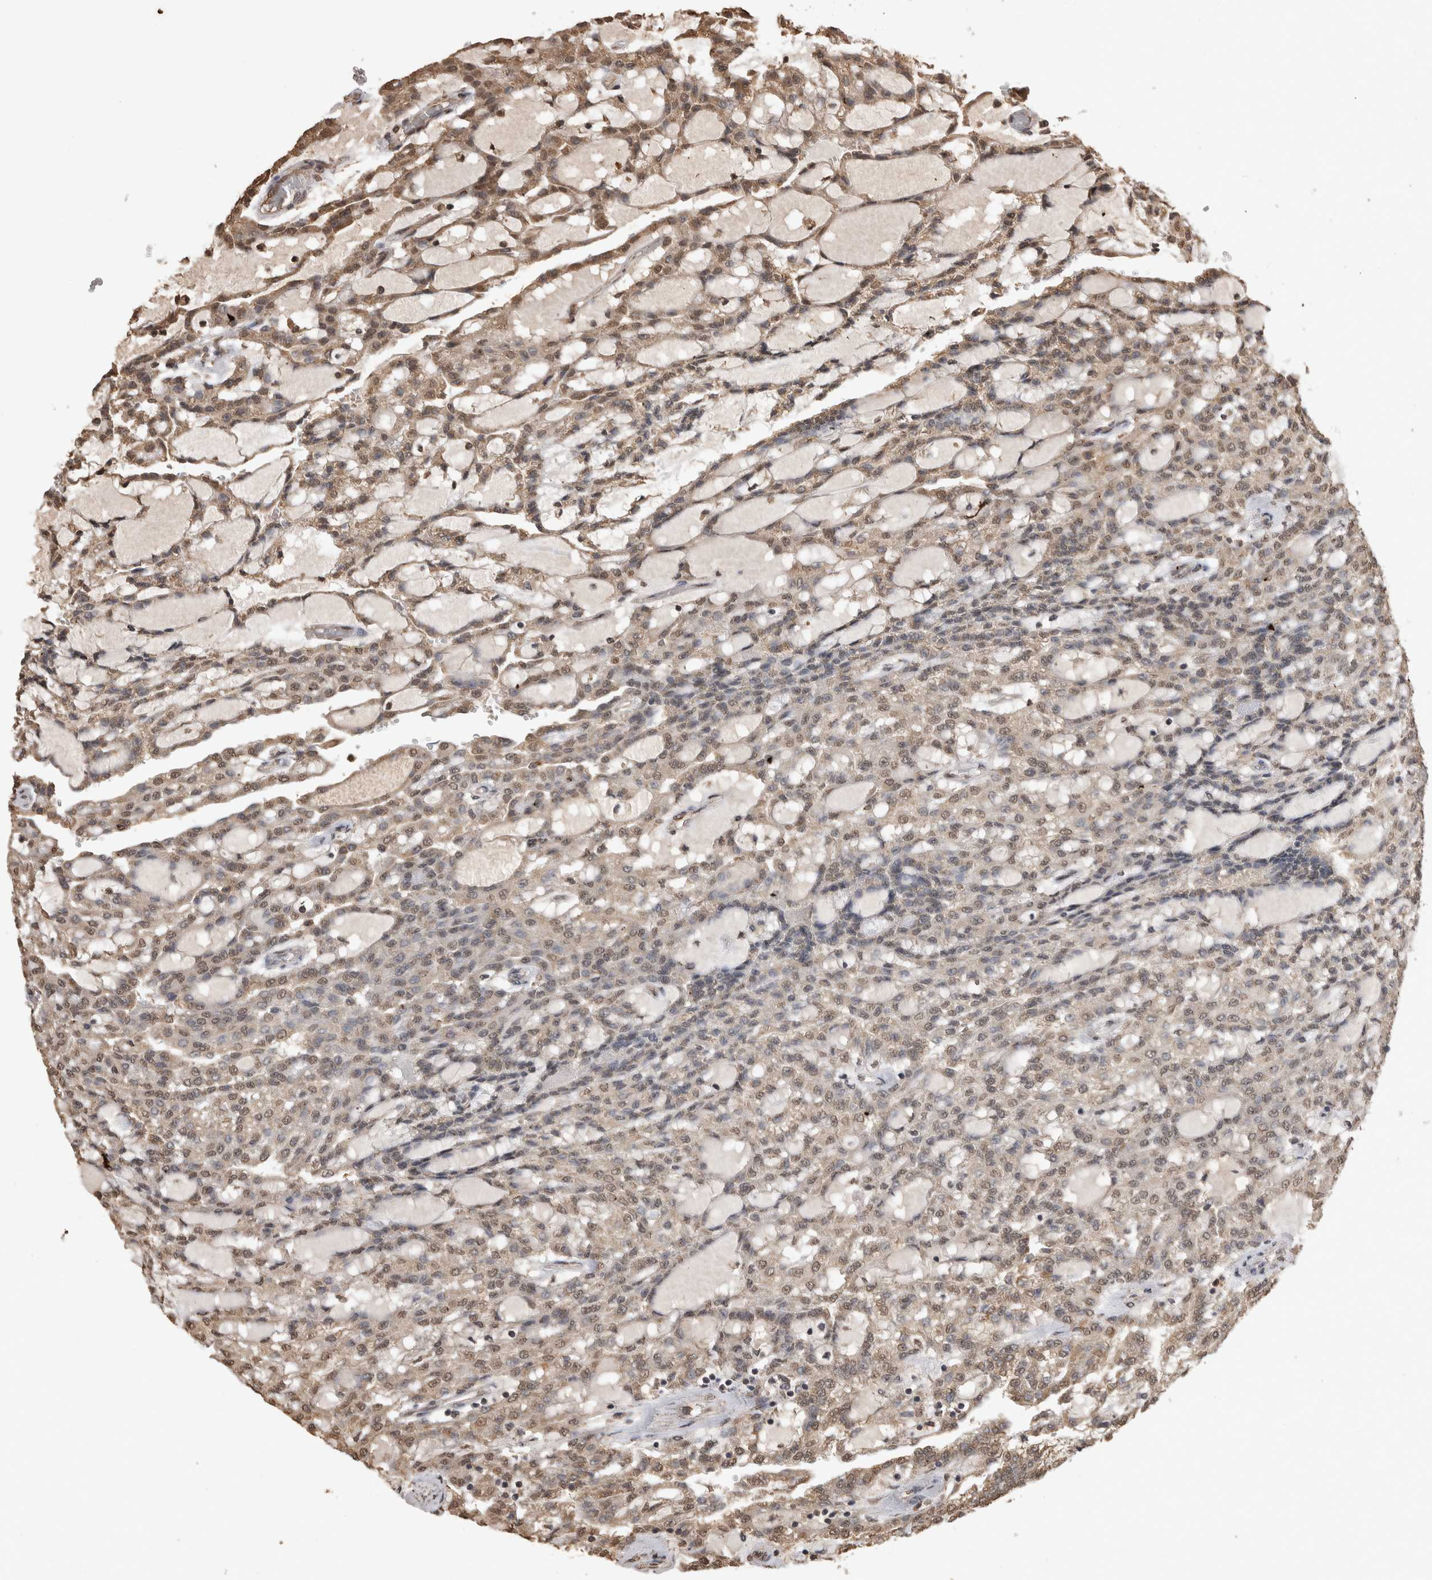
{"staining": {"intensity": "moderate", "quantity": ">75%", "location": "cytoplasmic/membranous,nuclear"}, "tissue": "renal cancer", "cell_type": "Tumor cells", "image_type": "cancer", "snomed": [{"axis": "morphology", "description": "Adenocarcinoma, NOS"}, {"axis": "topography", "description": "Kidney"}], "caption": "Moderate cytoplasmic/membranous and nuclear staining for a protein is present in approximately >75% of tumor cells of renal cancer (adenocarcinoma) using immunohistochemistry.", "gene": "SOCS5", "patient": {"sex": "male", "age": 63}}